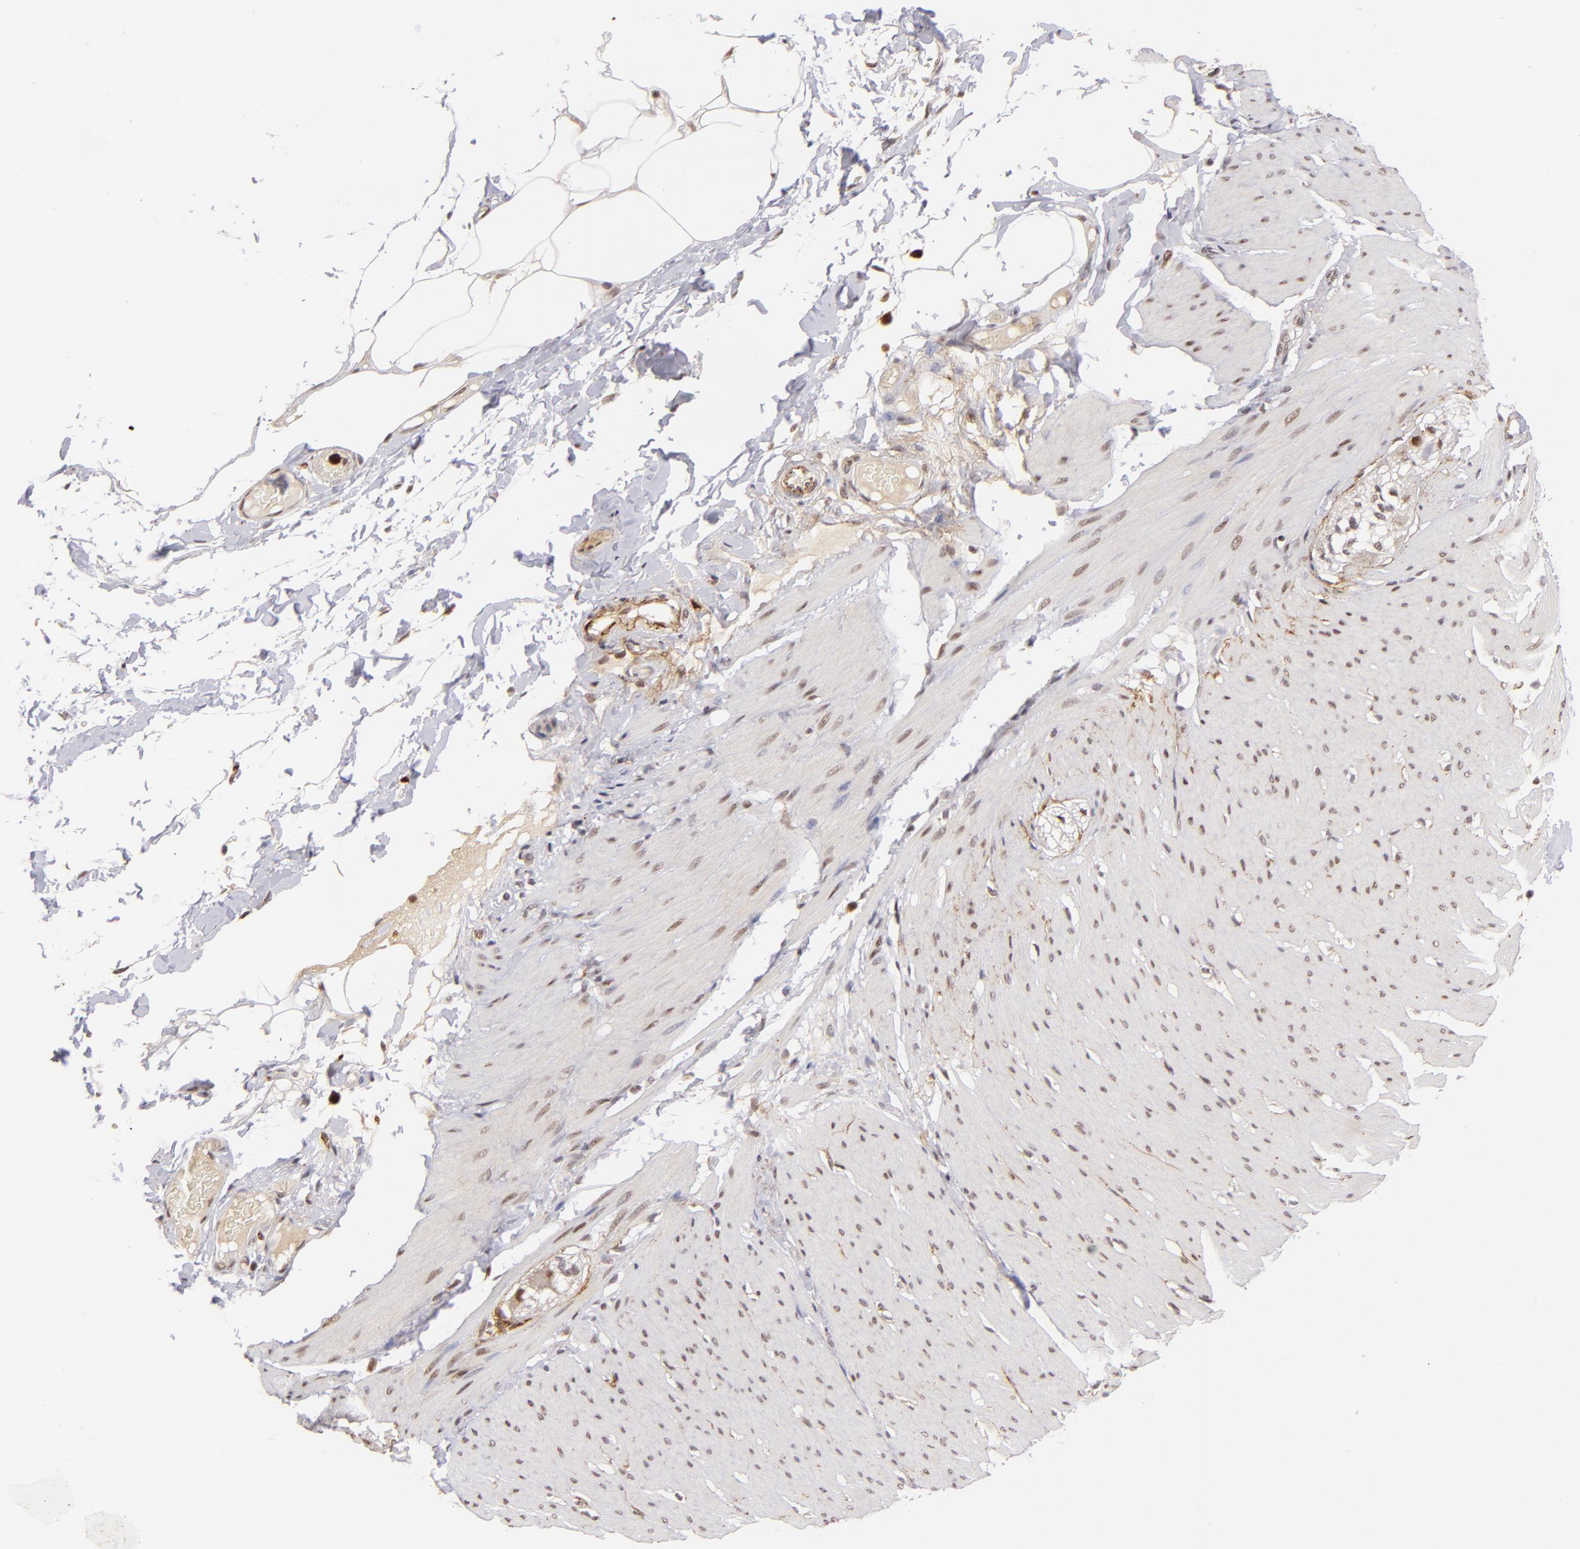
{"staining": {"intensity": "negative", "quantity": "none", "location": "none"}, "tissue": "smooth muscle", "cell_type": "Smooth muscle cells", "image_type": "normal", "snomed": [{"axis": "morphology", "description": "Normal tissue, NOS"}, {"axis": "topography", "description": "Smooth muscle"}, {"axis": "topography", "description": "Colon"}], "caption": "Protein analysis of normal smooth muscle shows no significant expression in smooth muscle cells. (Brightfield microscopy of DAB (3,3'-diaminobenzidine) immunohistochemistry at high magnification).", "gene": "RXRG", "patient": {"sex": "male", "age": 67}}